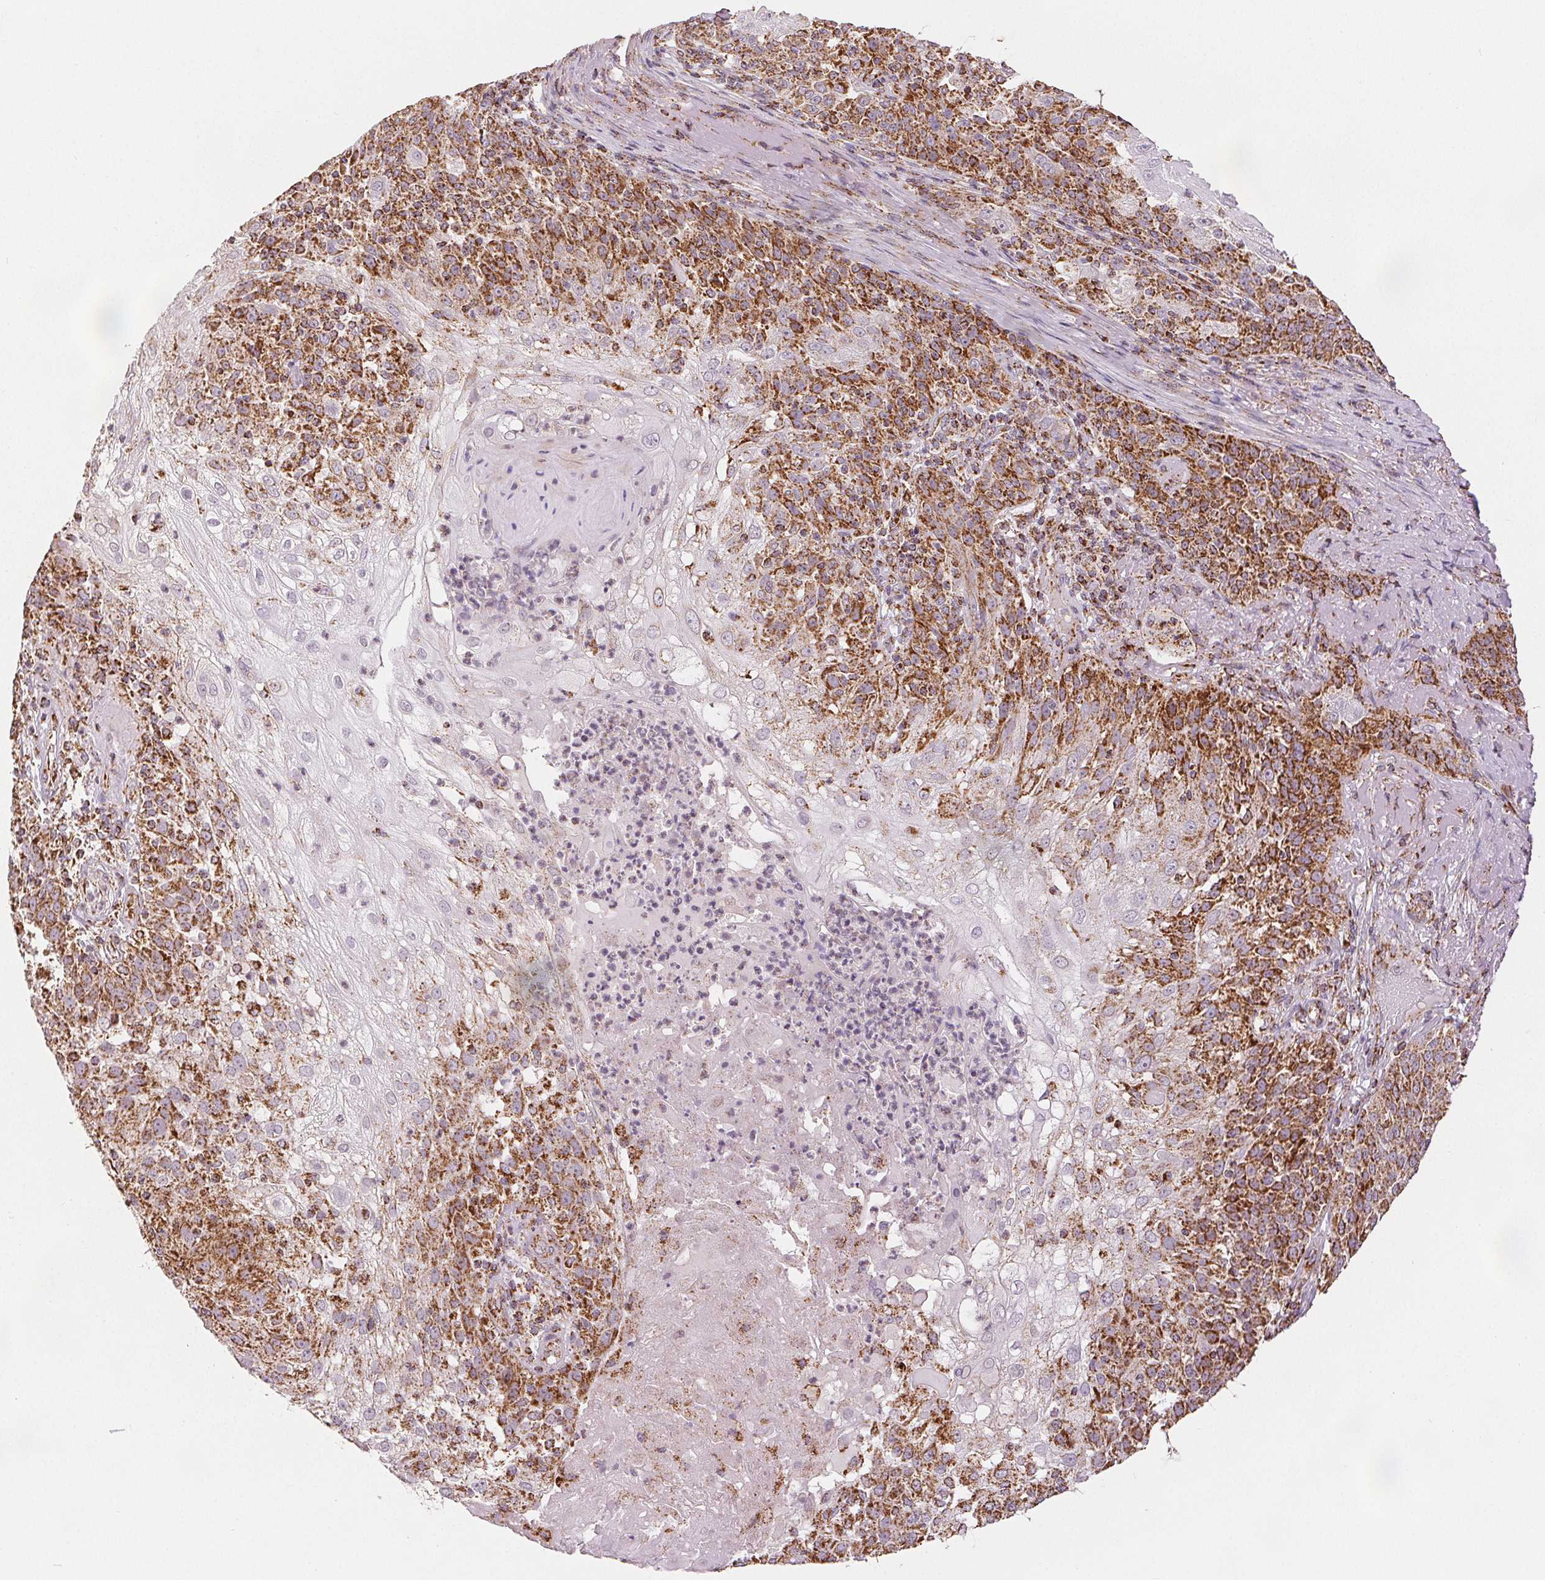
{"staining": {"intensity": "strong", "quantity": "25%-75%", "location": "cytoplasmic/membranous"}, "tissue": "skin cancer", "cell_type": "Tumor cells", "image_type": "cancer", "snomed": [{"axis": "morphology", "description": "Normal tissue, NOS"}, {"axis": "morphology", "description": "Squamous cell carcinoma, NOS"}, {"axis": "topography", "description": "Skin"}], "caption": "A histopathology image showing strong cytoplasmic/membranous expression in approximately 25%-75% of tumor cells in skin cancer, as visualized by brown immunohistochemical staining.", "gene": "SDHB", "patient": {"sex": "female", "age": 83}}